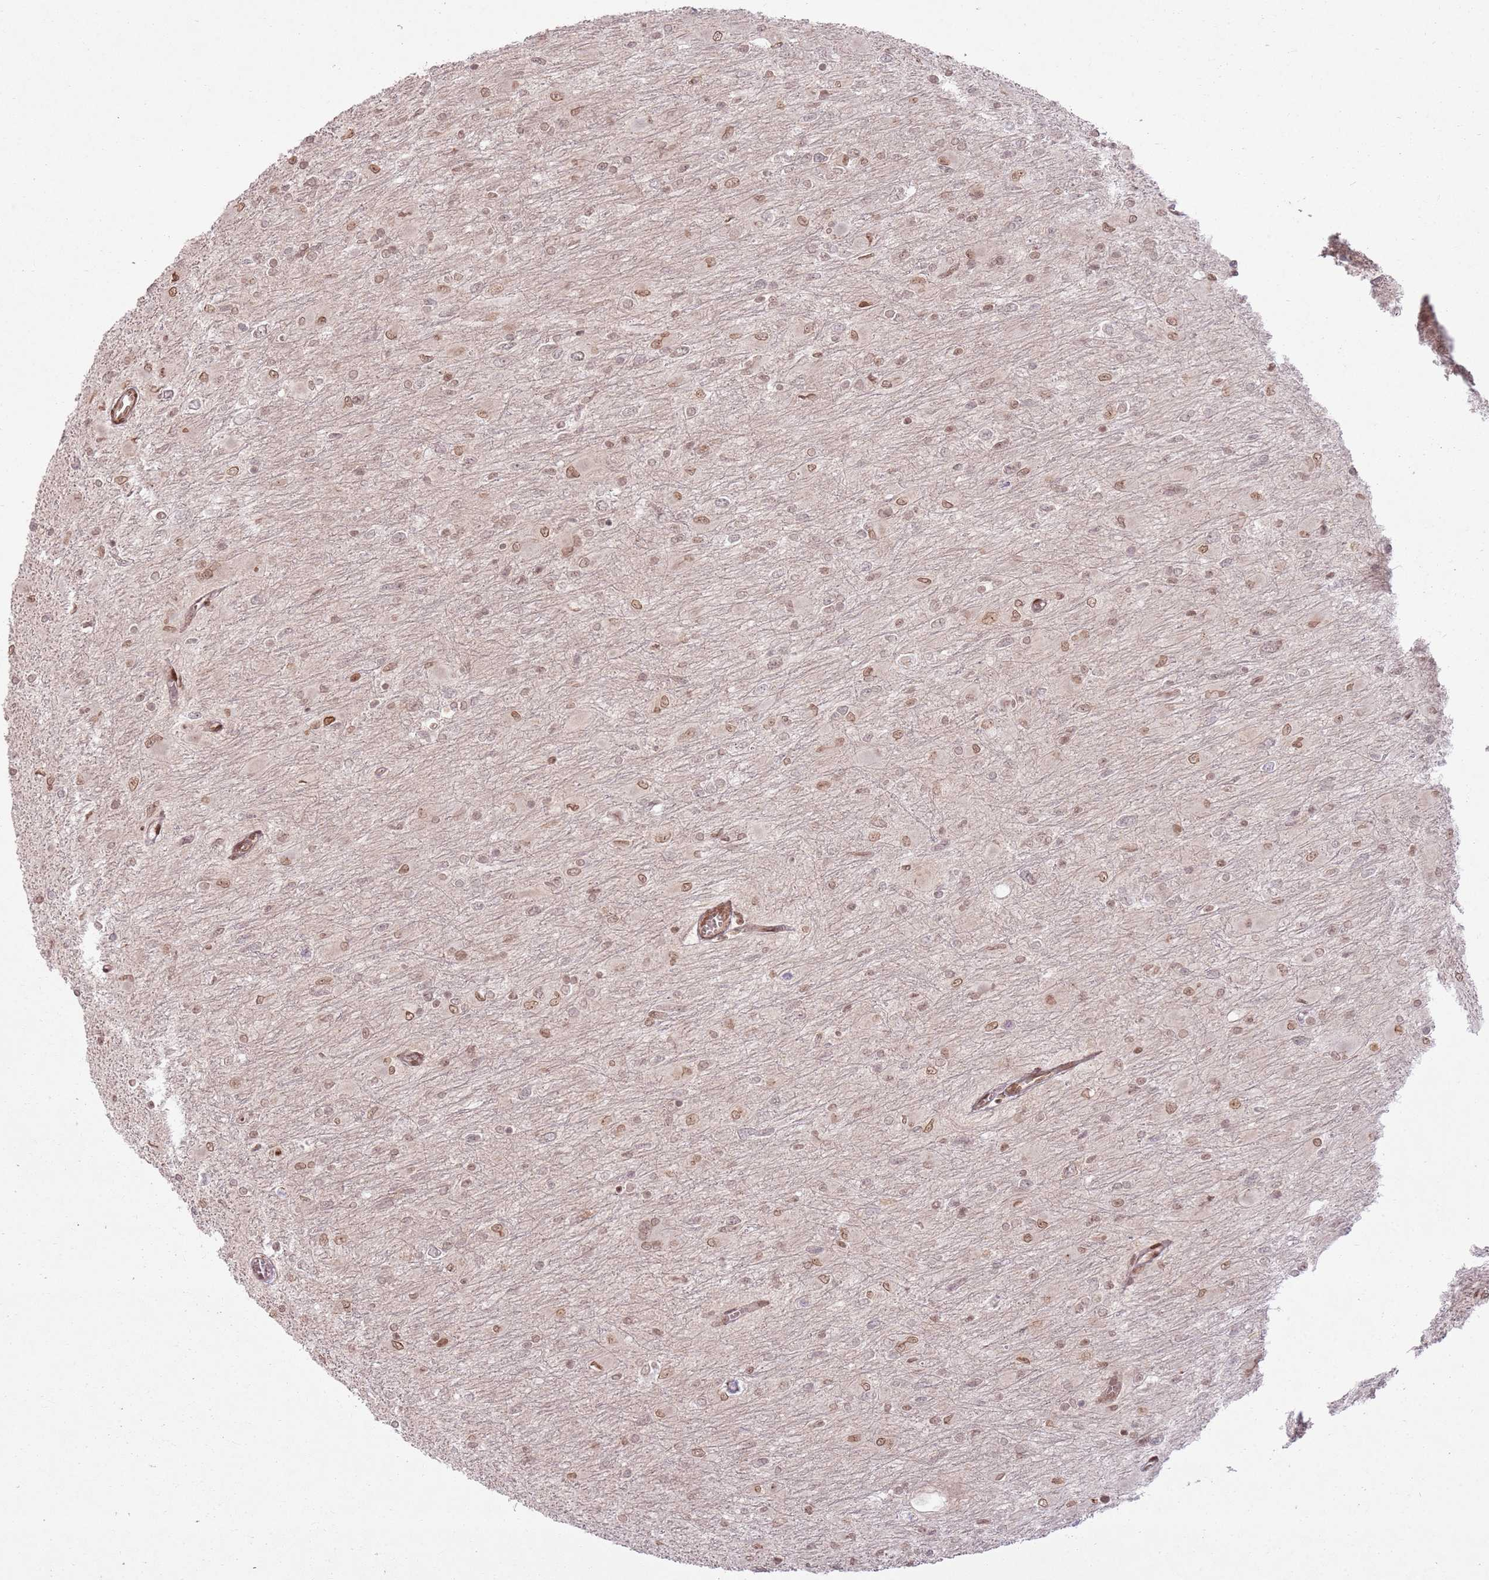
{"staining": {"intensity": "moderate", "quantity": ">75%", "location": "nuclear"}, "tissue": "glioma", "cell_type": "Tumor cells", "image_type": "cancer", "snomed": [{"axis": "morphology", "description": "Glioma, malignant, High grade"}, {"axis": "topography", "description": "Cerebral cortex"}], "caption": "A brown stain labels moderate nuclear expression of a protein in human malignant glioma (high-grade) tumor cells.", "gene": "KLHL36", "patient": {"sex": "female", "age": 36}}